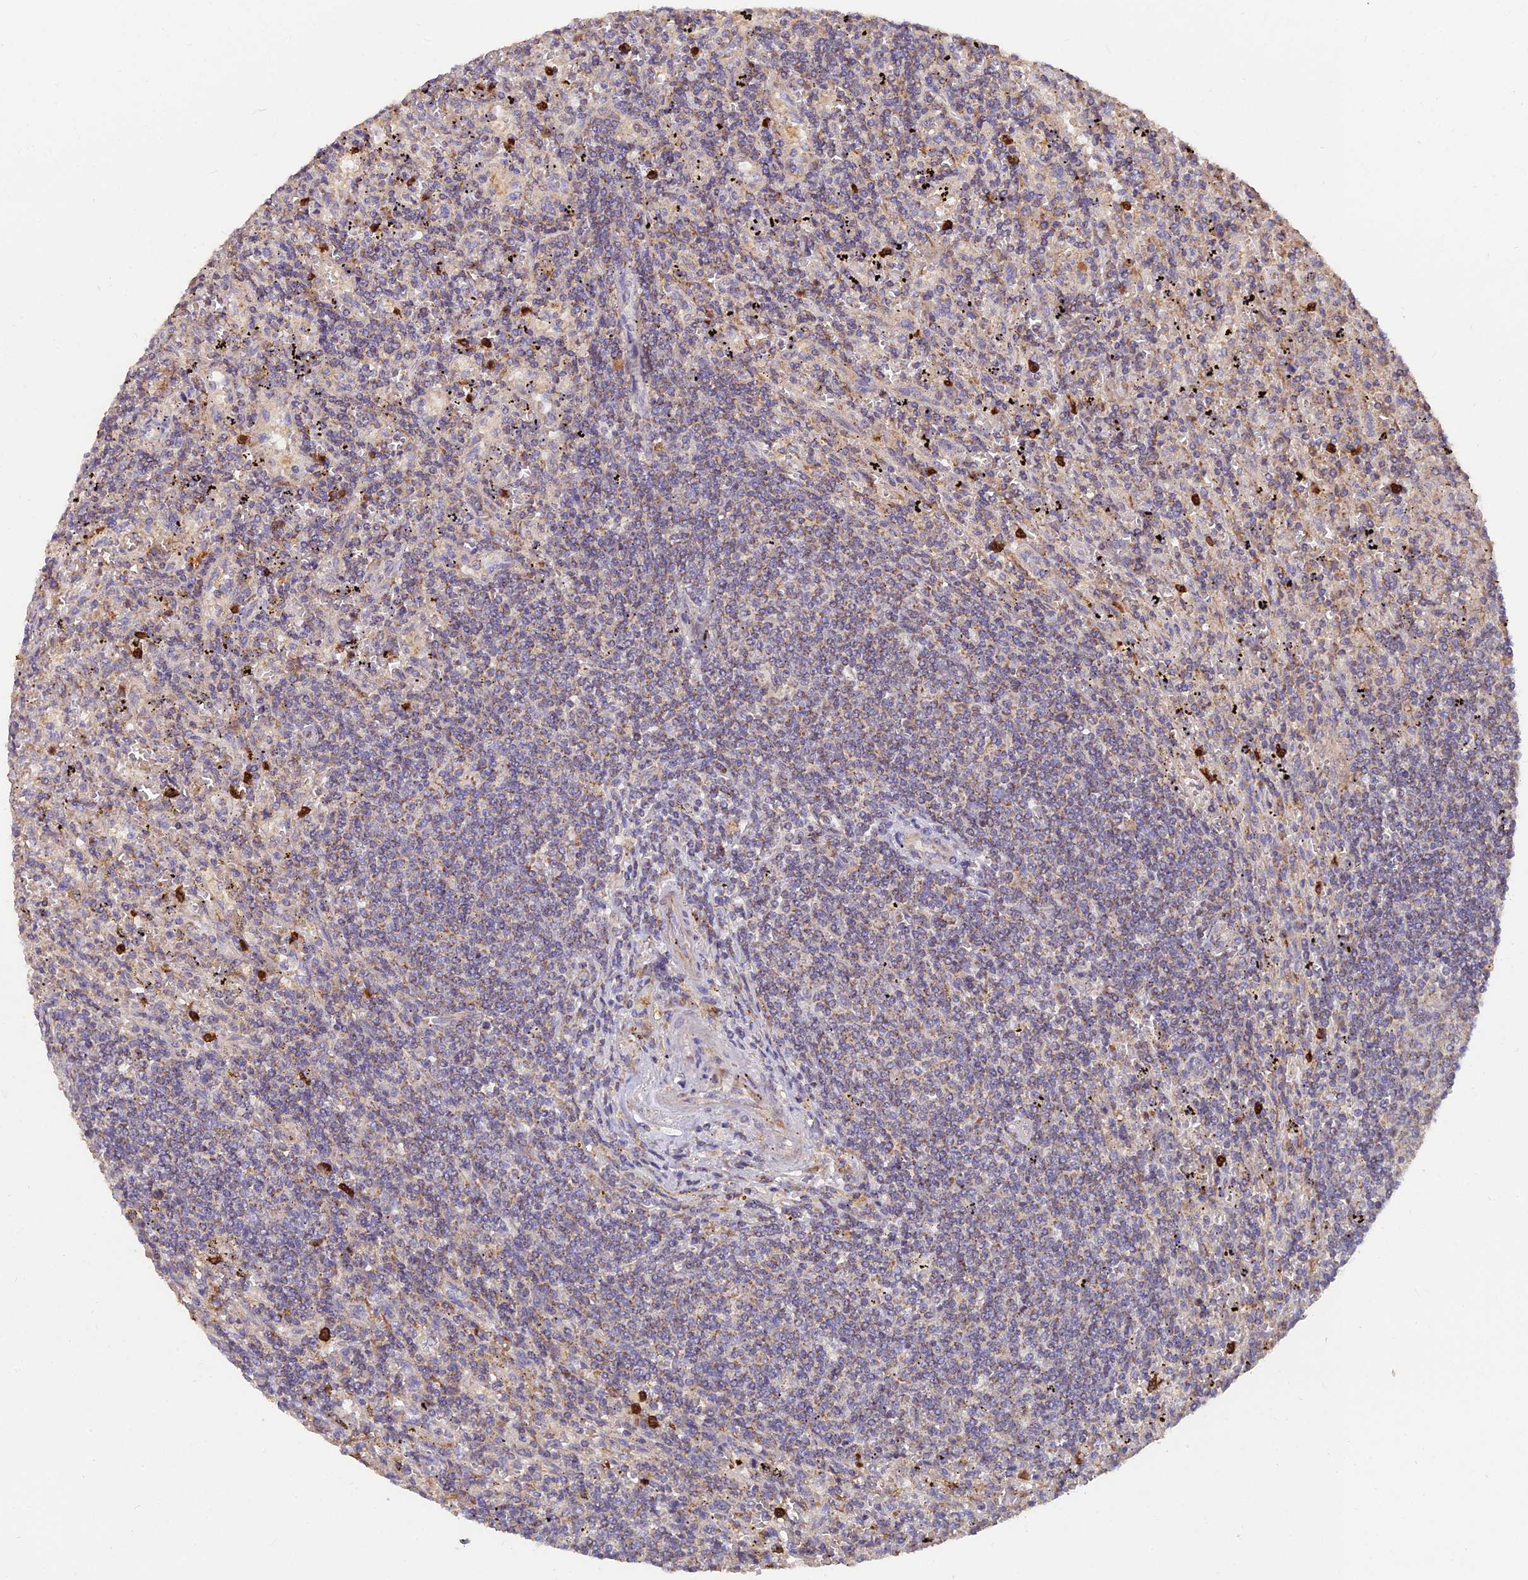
{"staining": {"intensity": "negative", "quantity": "none", "location": "none"}, "tissue": "lymphoma", "cell_type": "Tumor cells", "image_type": "cancer", "snomed": [{"axis": "morphology", "description": "Malignant lymphoma, non-Hodgkin's type, Low grade"}, {"axis": "topography", "description": "Spleen"}], "caption": "This histopathology image is of lymphoma stained with immunohistochemistry (IHC) to label a protein in brown with the nuclei are counter-stained blue. There is no positivity in tumor cells.", "gene": "IFT22", "patient": {"sex": "male", "age": 76}}